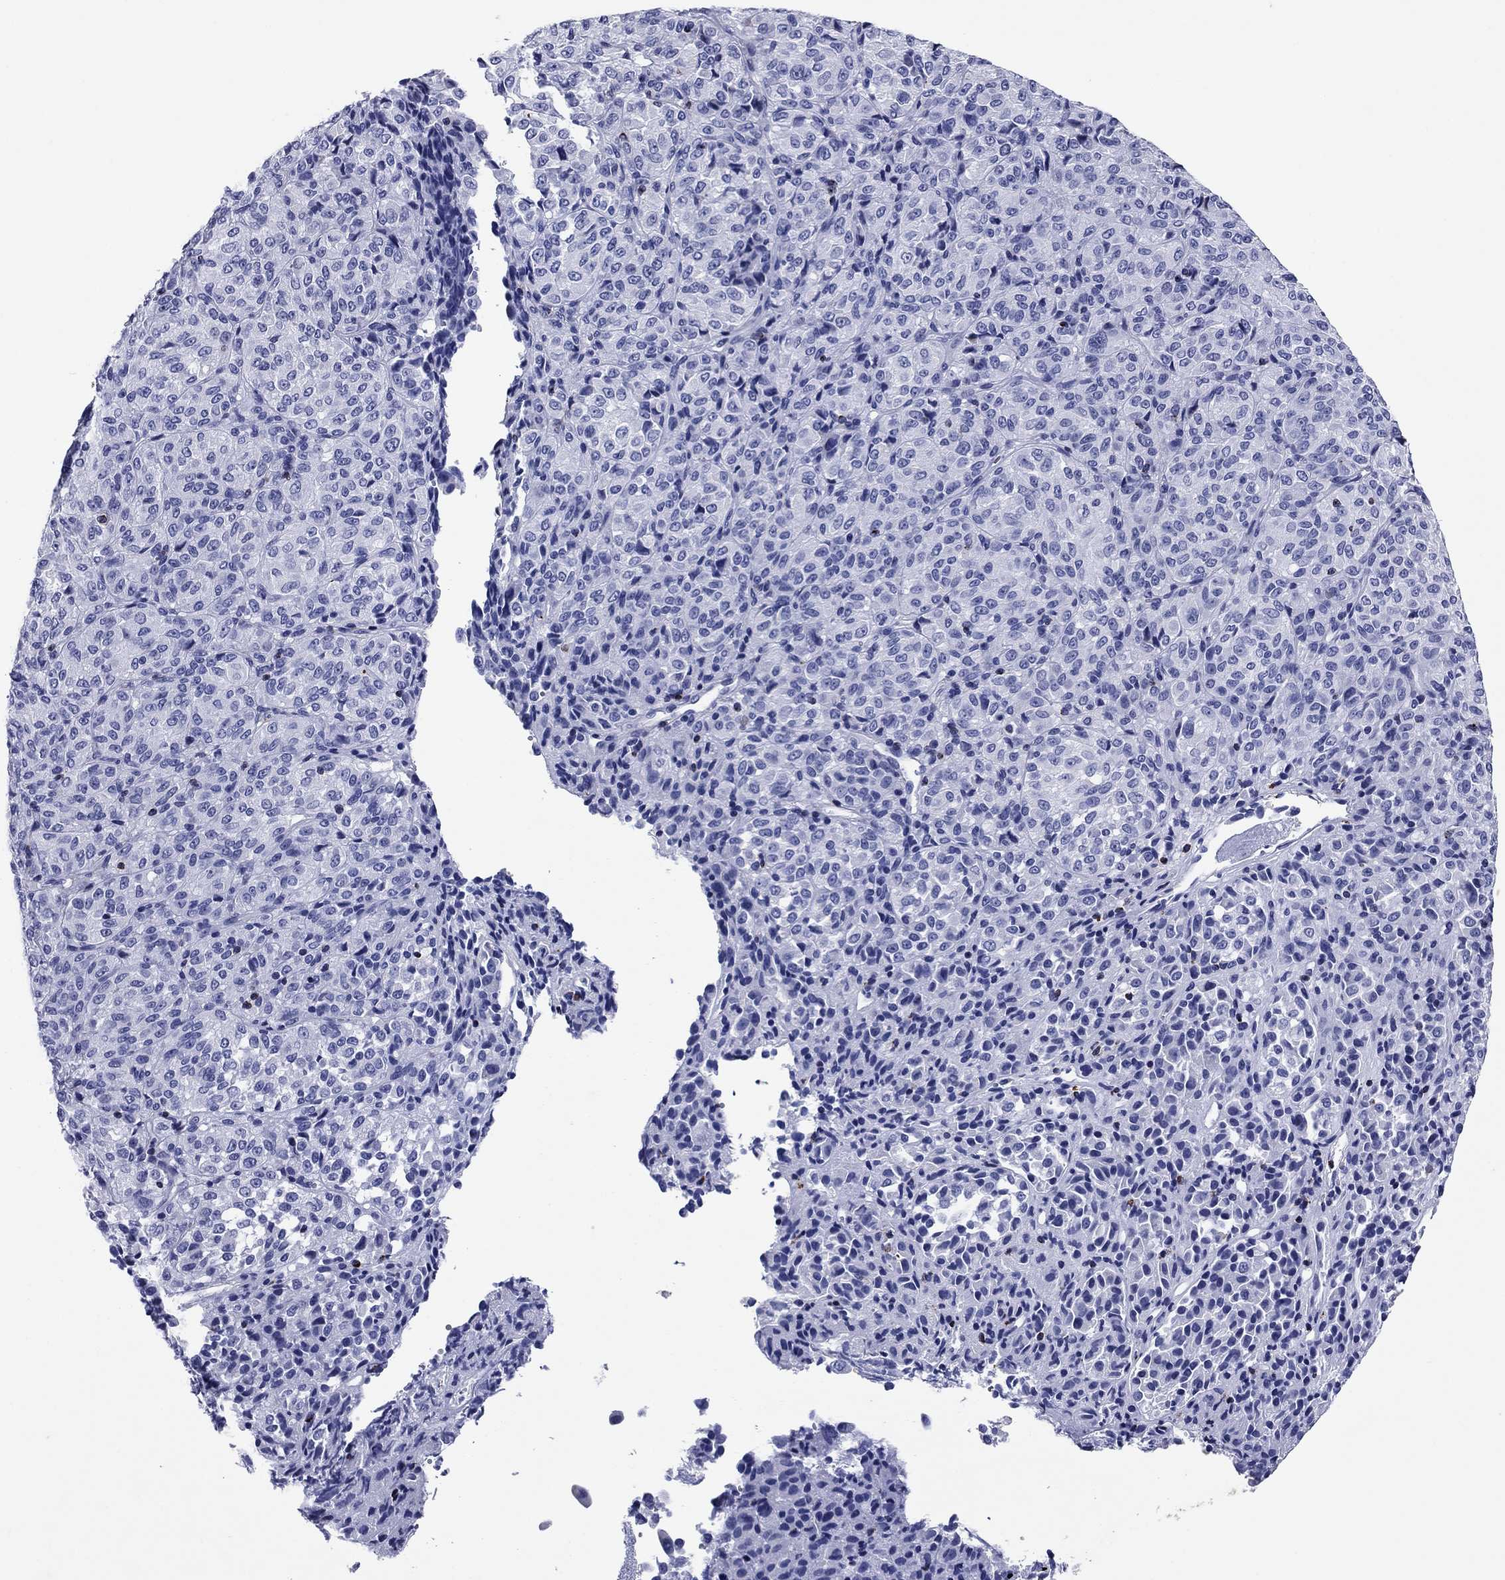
{"staining": {"intensity": "negative", "quantity": "none", "location": "none"}, "tissue": "melanoma", "cell_type": "Tumor cells", "image_type": "cancer", "snomed": [{"axis": "morphology", "description": "Malignant melanoma, Metastatic site"}, {"axis": "topography", "description": "Brain"}], "caption": "This is an immunohistochemistry (IHC) photomicrograph of malignant melanoma (metastatic site). There is no staining in tumor cells.", "gene": "GZMK", "patient": {"sex": "female", "age": 56}}